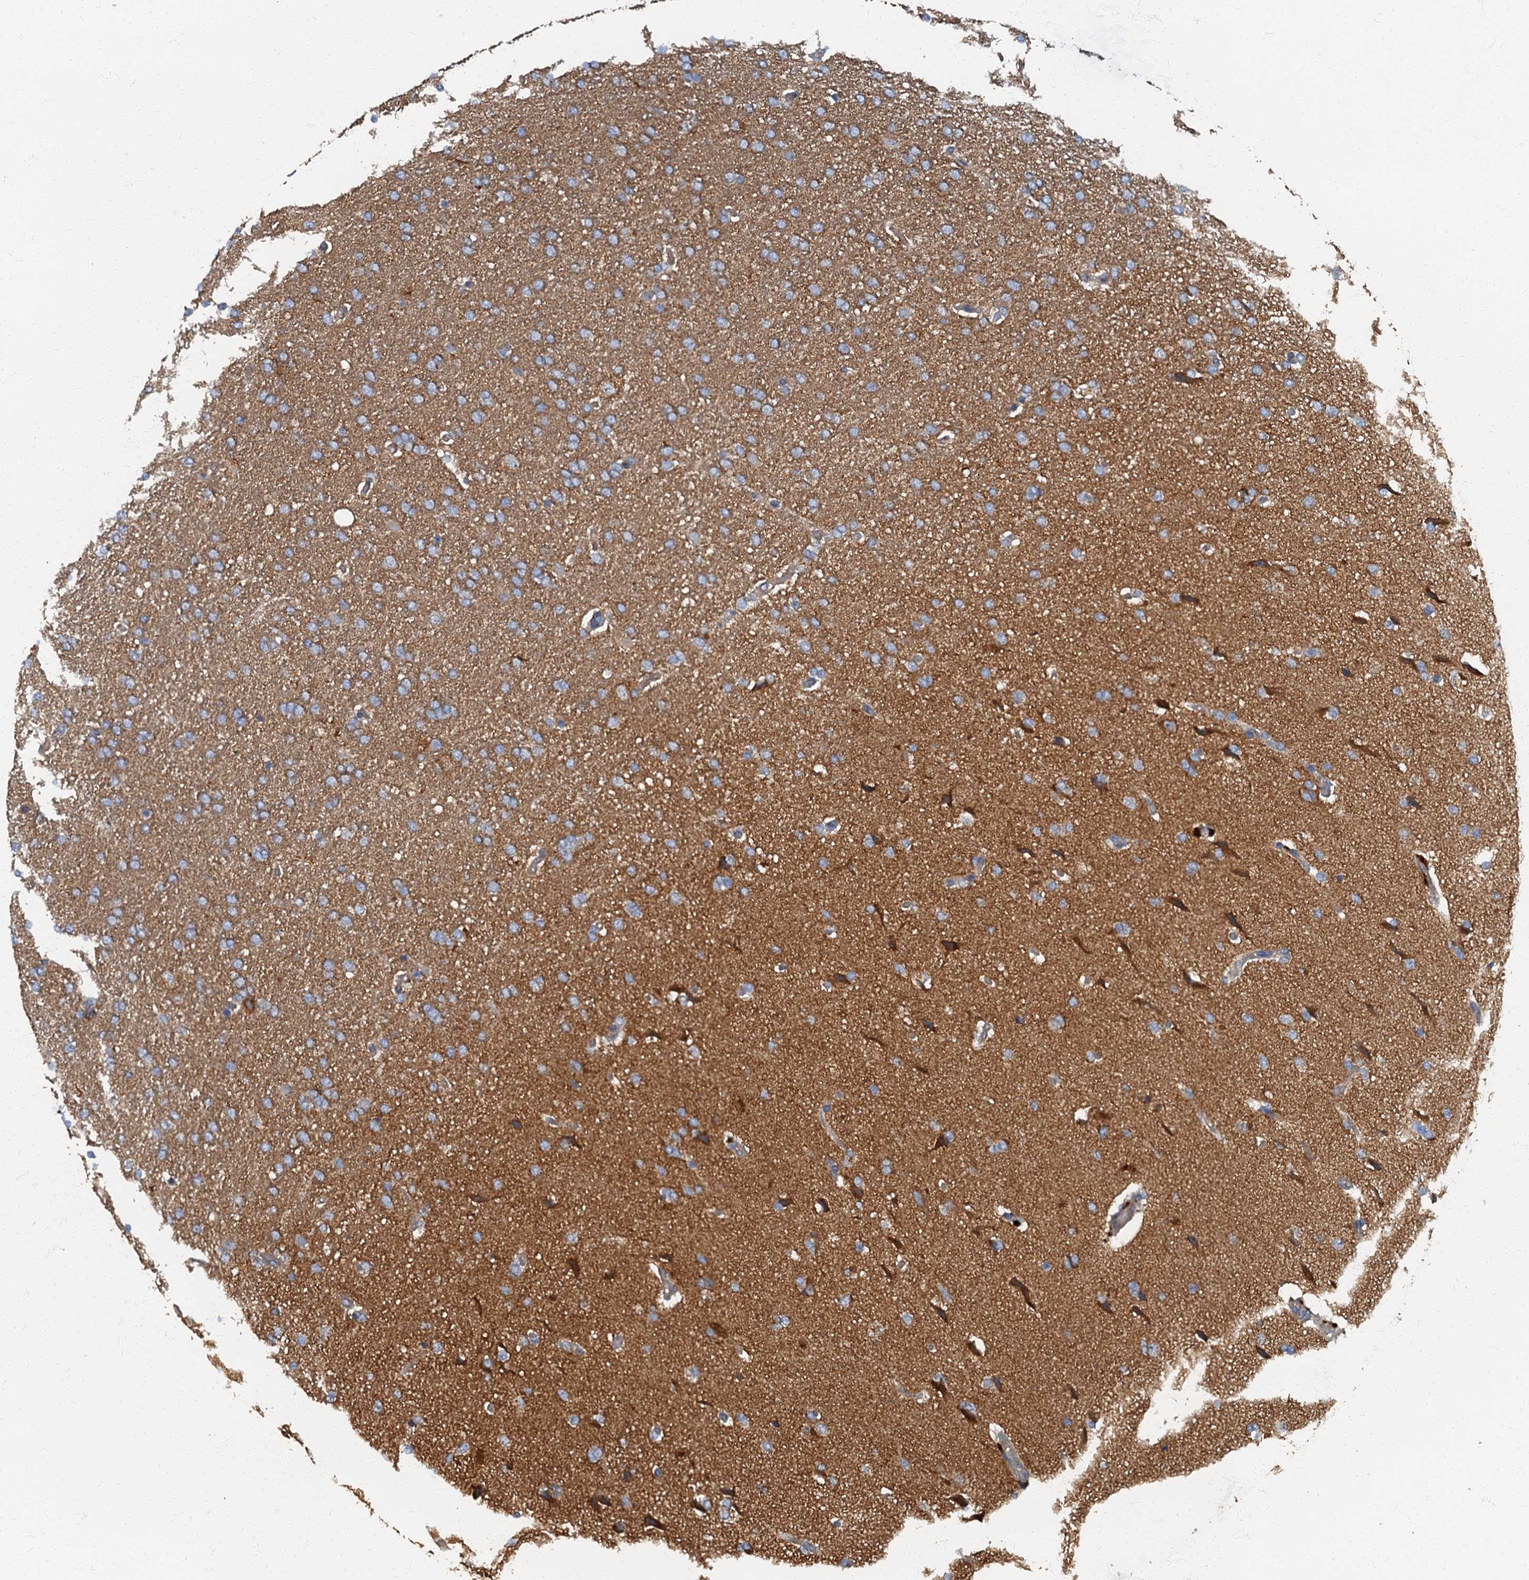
{"staining": {"intensity": "moderate", "quantity": ">75%", "location": "cytoplasmic/membranous"}, "tissue": "glioma", "cell_type": "Tumor cells", "image_type": "cancer", "snomed": [{"axis": "morphology", "description": "Glioma, malignant, High grade"}, {"axis": "topography", "description": "Brain"}], "caption": "About >75% of tumor cells in high-grade glioma (malignant) demonstrate moderate cytoplasmic/membranous protein expression as visualized by brown immunohistochemical staining.", "gene": "ARL11", "patient": {"sex": "male", "age": 72}}